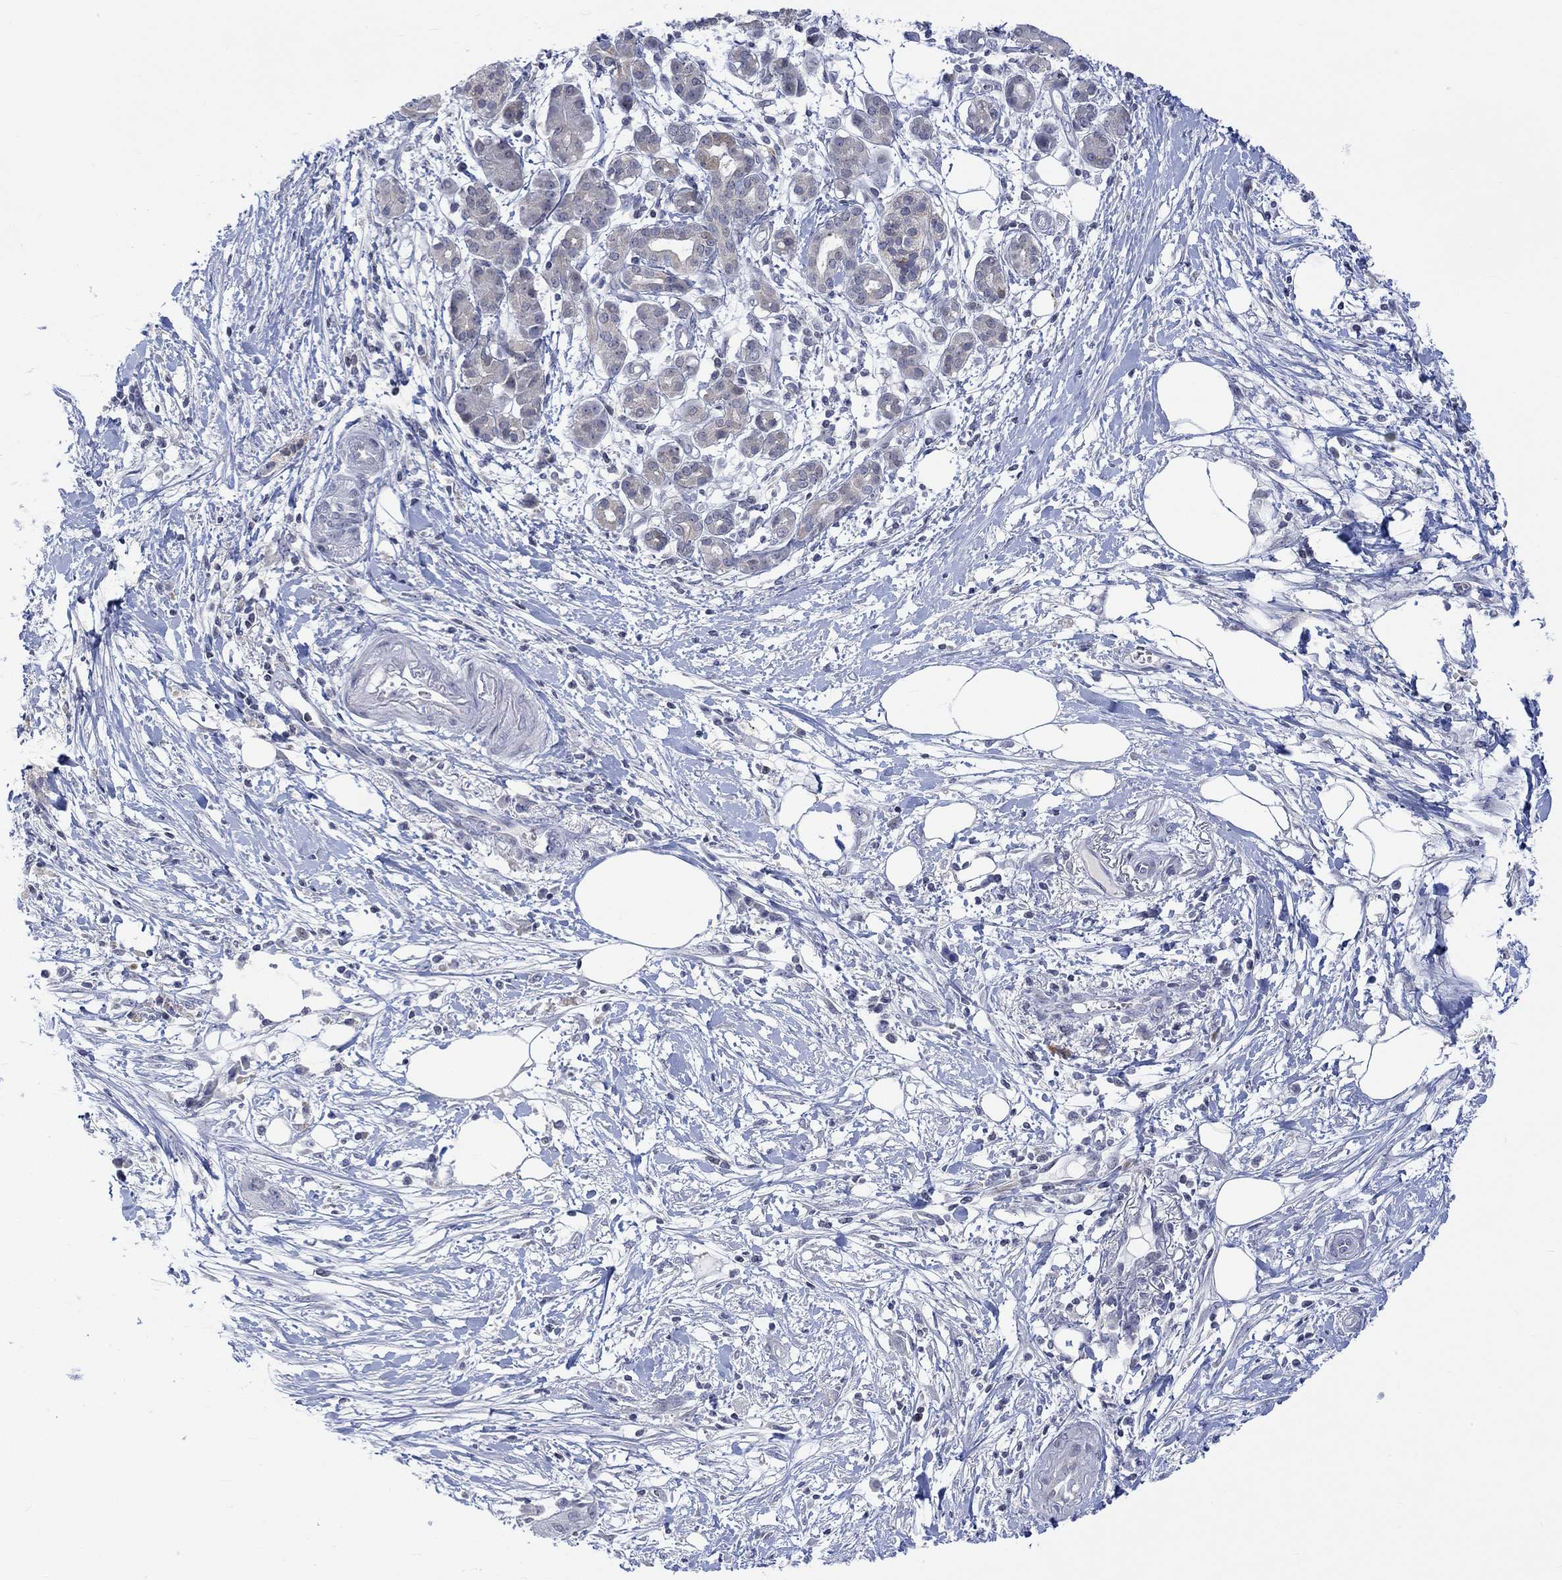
{"staining": {"intensity": "negative", "quantity": "none", "location": "none"}, "tissue": "pancreatic cancer", "cell_type": "Tumor cells", "image_type": "cancer", "snomed": [{"axis": "morphology", "description": "Adenocarcinoma, NOS"}, {"axis": "topography", "description": "Pancreas"}], "caption": "The image shows no staining of tumor cells in pancreatic cancer. (DAB (3,3'-diaminobenzidine) immunohistochemistry (IHC), high magnification).", "gene": "DCX", "patient": {"sex": "male", "age": 72}}